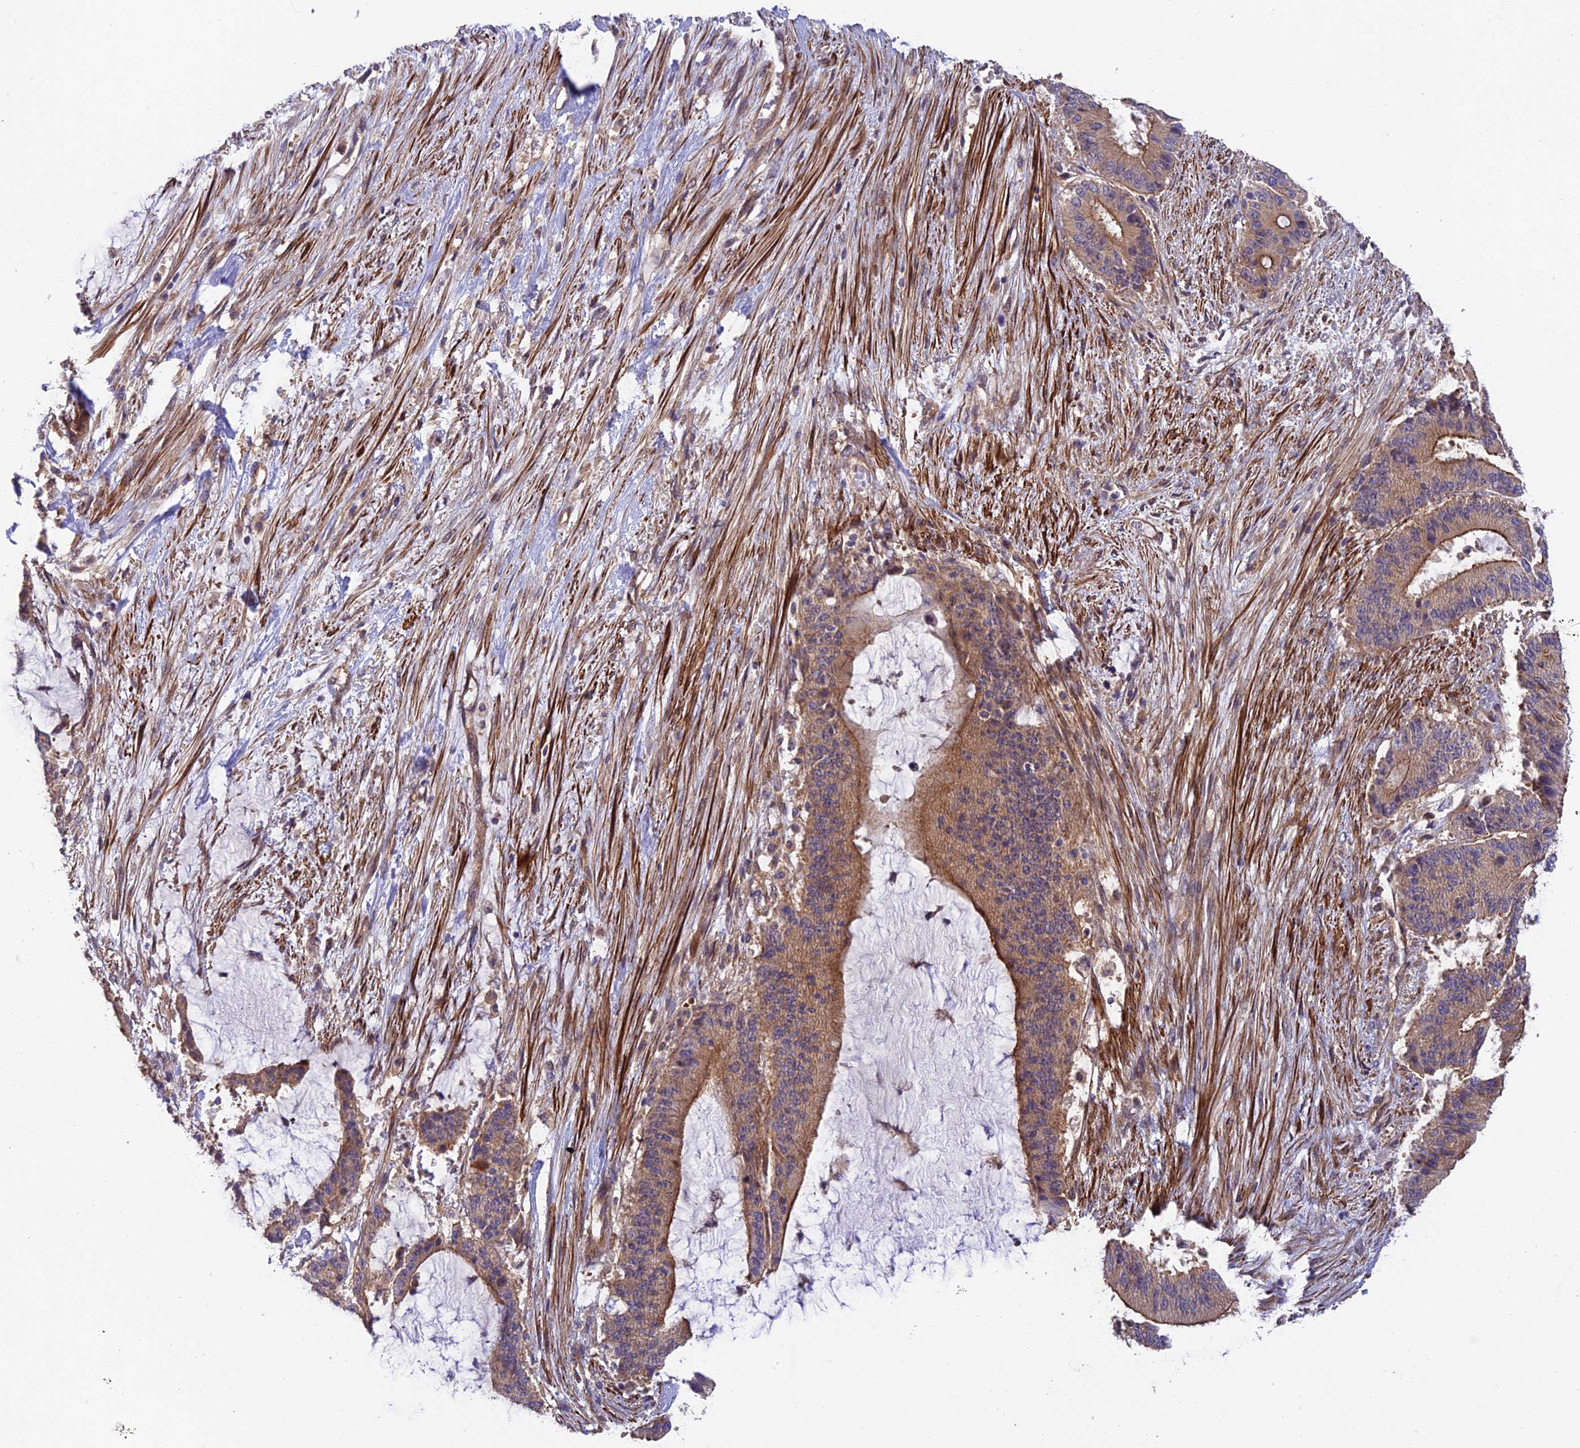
{"staining": {"intensity": "moderate", "quantity": ">75%", "location": "cytoplasmic/membranous"}, "tissue": "liver cancer", "cell_type": "Tumor cells", "image_type": "cancer", "snomed": [{"axis": "morphology", "description": "Normal tissue, NOS"}, {"axis": "morphology", "description": "Cholangiocarcinoma"}, {"axis": "topography", "description": "Liver"}, {"axis": "topography", "description": "Peripheral nerve tissue"}], "caption": "Immunohistochemistry (IHC) of human liver cholangiocarcinoma displays medium levels of moderate cytoplasmic/membranous expression in approximately >75% of tumor cells. The protein of interest is stained brown, and the nuclei are stained in blue (DAB IHC with brightfield microscopy, high magnification).", "gene": "ADAMTS15", "patient": {"sex": "female", "age": 73}}